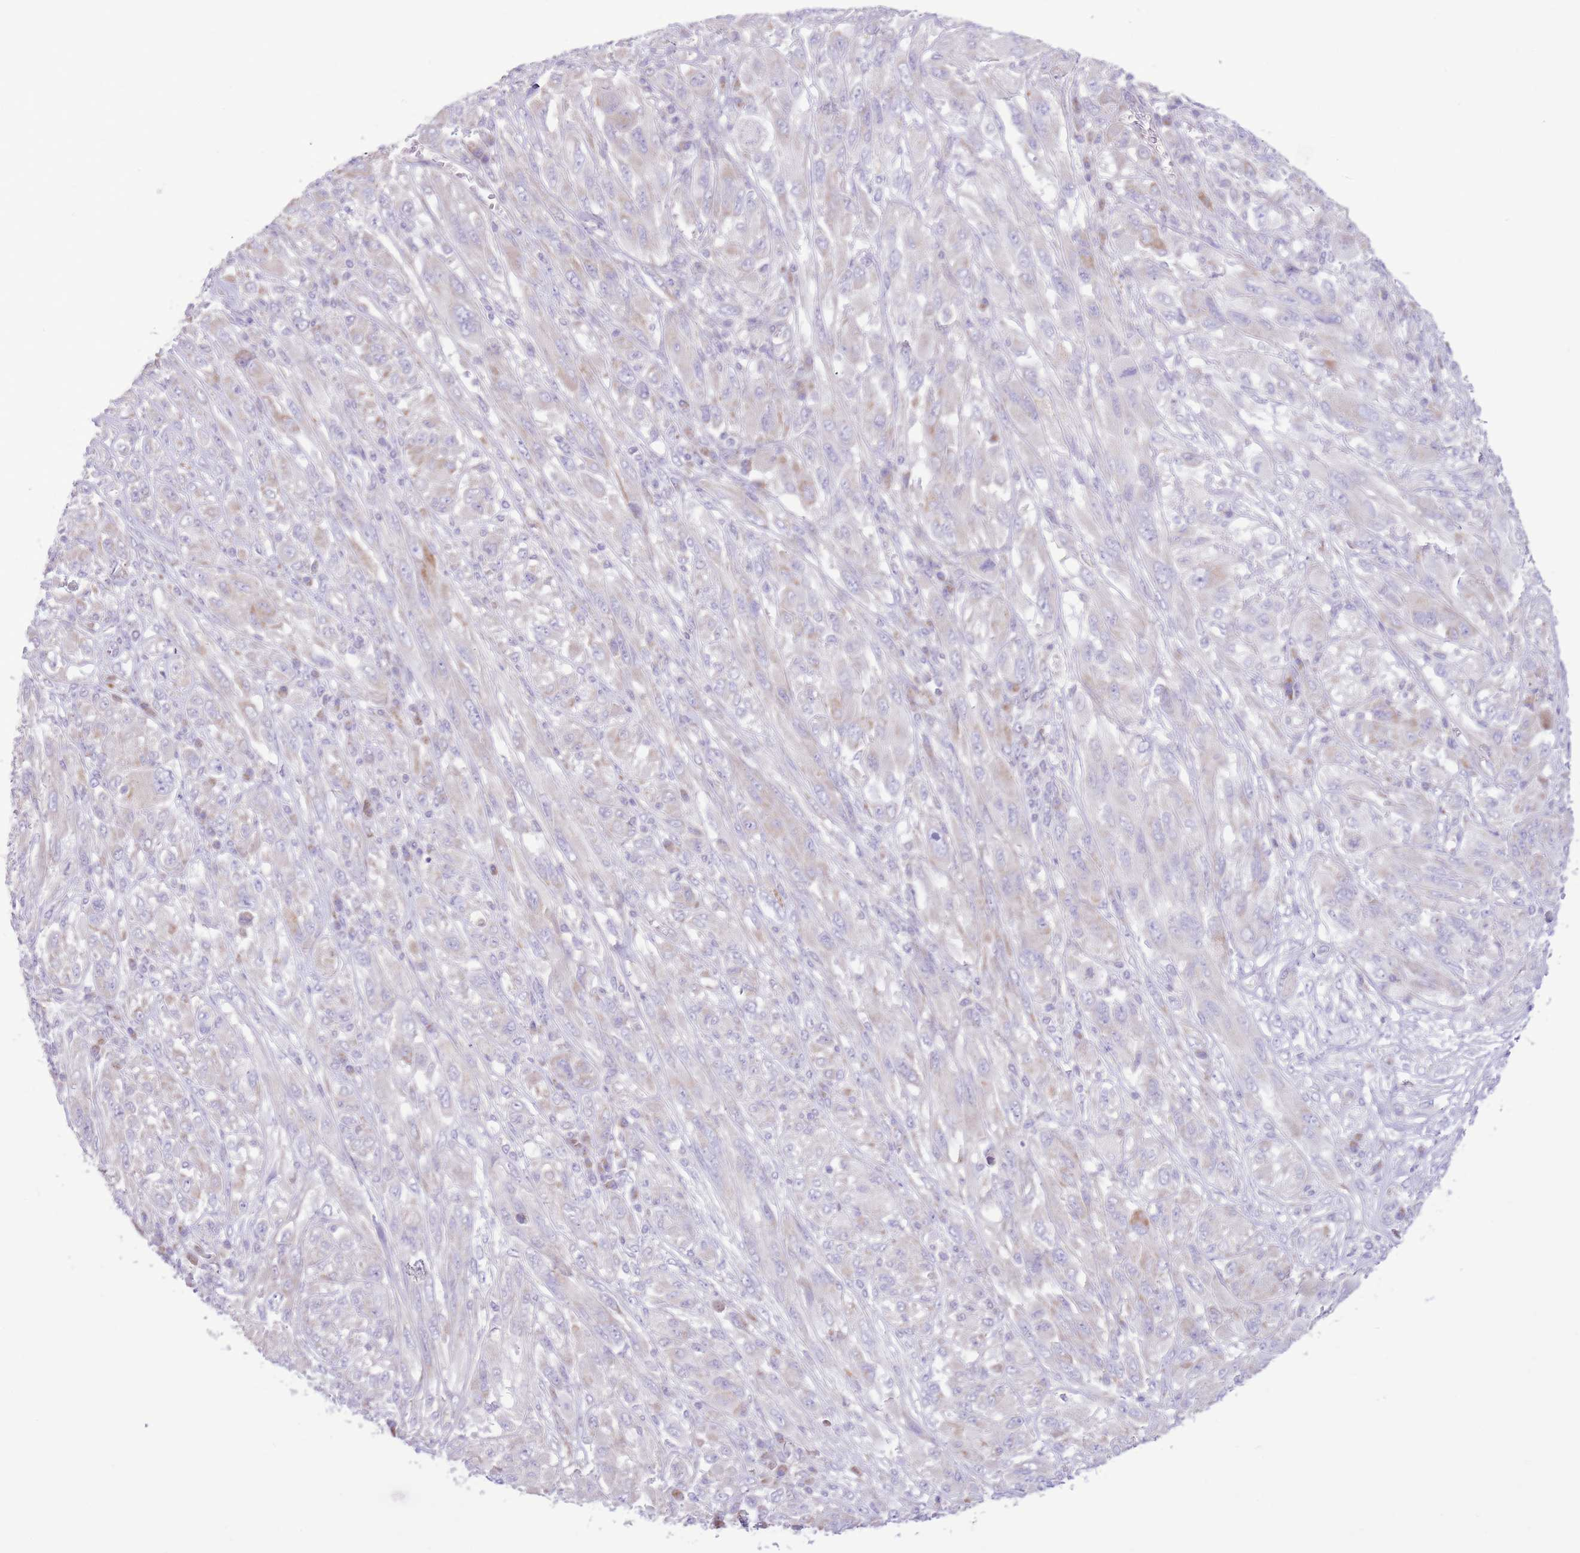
{"staining": {"intensity": "negative", "quantity": "none", "location": "none"}, "tissue": "melanoma", "cell_type": "Tumor cells", "image_type": "cancer", "snomed": [{"axis": "morphology", "description": "Malignant melanoma, NOS"}, {"axis": "topography", "description": "Skin"}], "caption": "Malignant melanoma stained for a protein using immunohistochemistry (IHC) displays no expression tumor cells.", "gene": "OAZ2", "patient": {"sex": "female", "age": 91}}